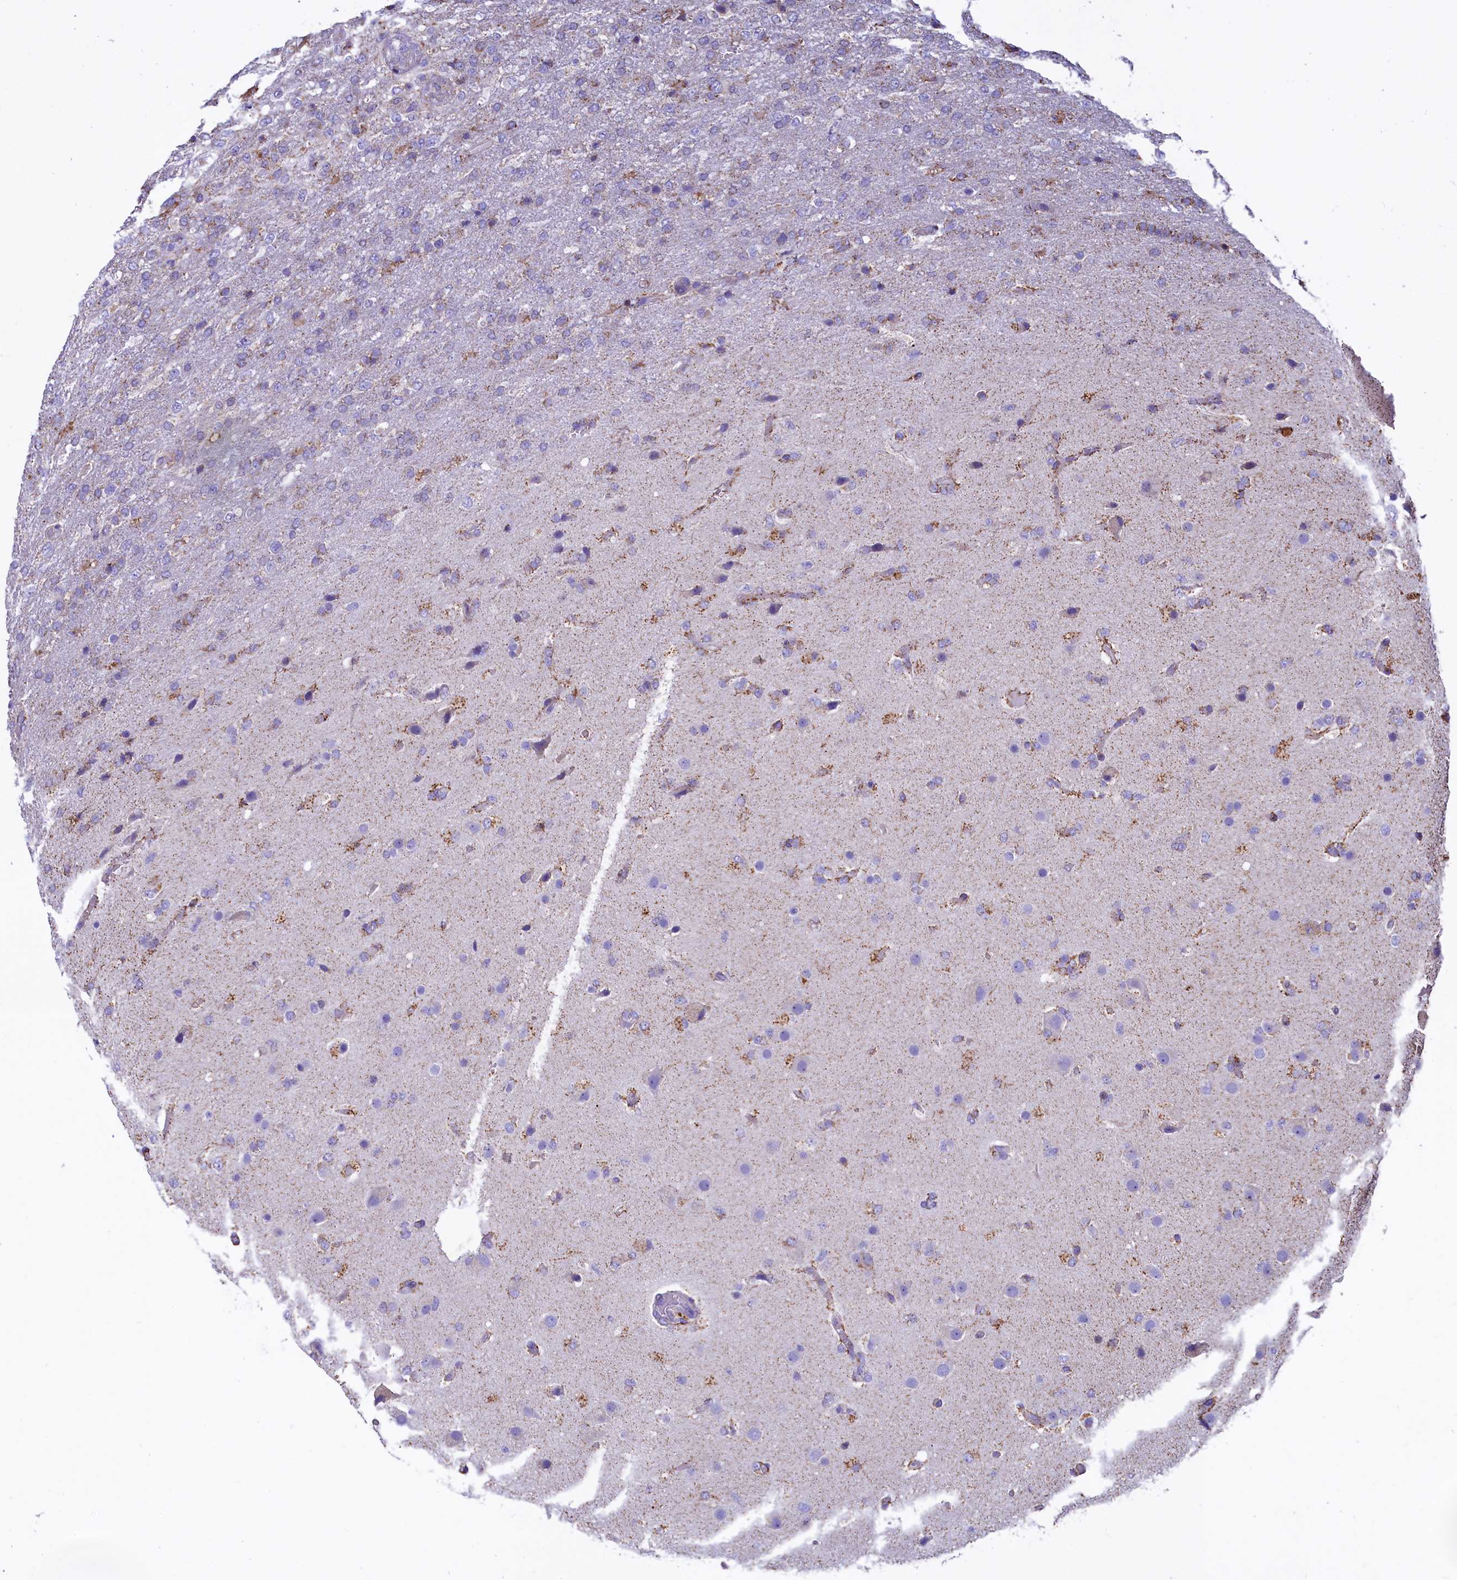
{"staining": {"intensity": "negative", "quantity": "none", "location": "none"}, "tissue": "glioma", "cell_type": "Tumor cells", "image_type": "cancer", "snomed": [{"axis": "morphology", "description": "Glioma, malignant, High grade"}, {"axis": "topography", "description": "Brain"}], "caption": "The histopathology image exhibits no staining of tumor cells in glioma.", "gene": "VWCE", "patient": {"sex": "female", "age": 74}}